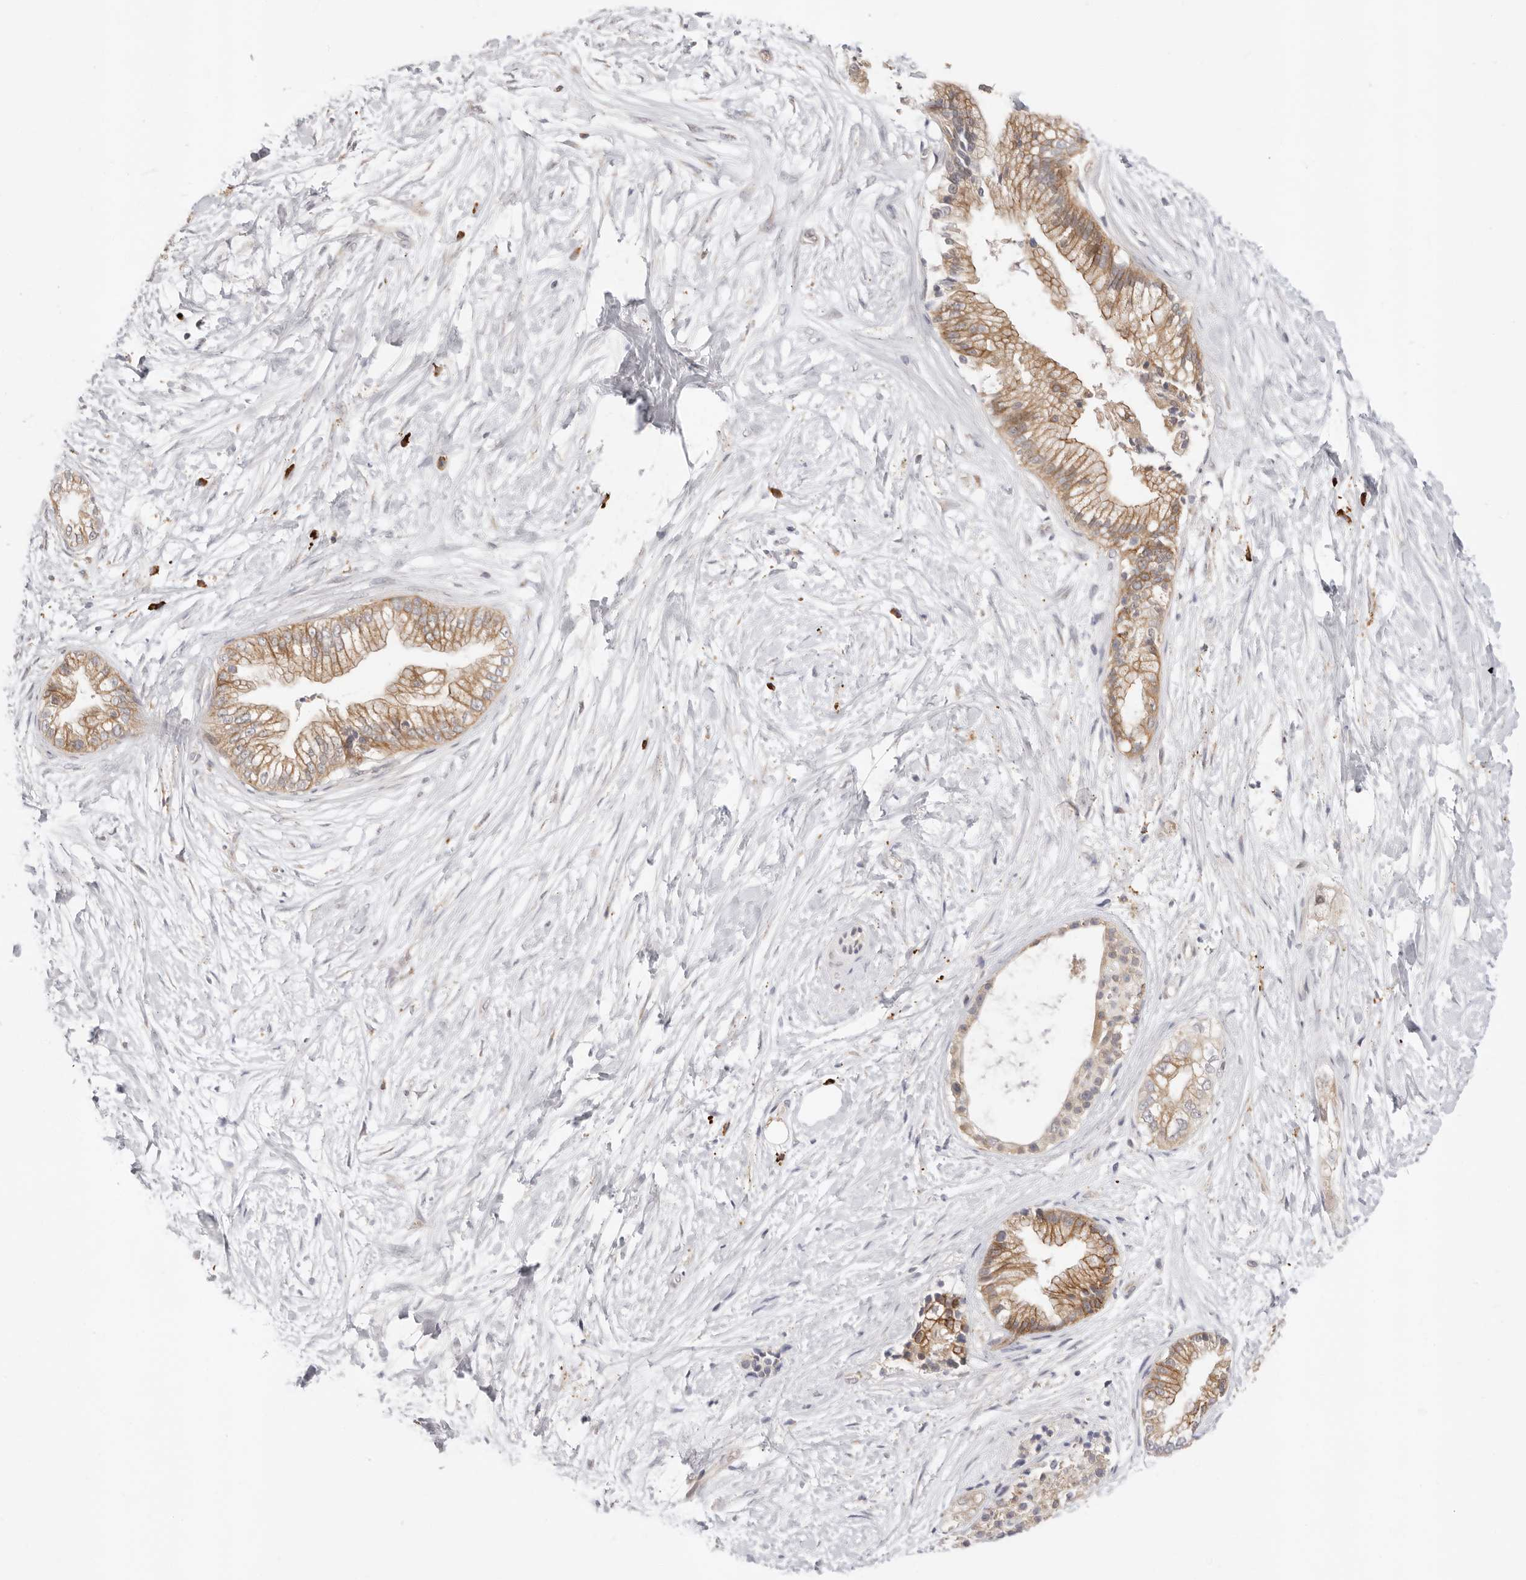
{"staining": {"intensity": "moderate", "quantity": ">75%", "location": "cytoplasmic/membranous"}, "tissue": "pancreatic cancer", "cell_type": "Tumor cells", "image_type": "cancer", "snomed": [{"axis": "morphology", "description": "Adenocarcinoma, NOS"}, {"axis": "topography", "description": "Pancreas"}], "caption": "DAB immunohistochemical staining of pancreatic cancer (adenocarcinoma) demonstrates moderate cytoplasmic/membranous protein expression in about >75% of tumor cells. (DAB = brown stain, brightfield microscopy at high magnification).", "gene": "USH1C", "patient": {"sex": "male", "age": 68}}